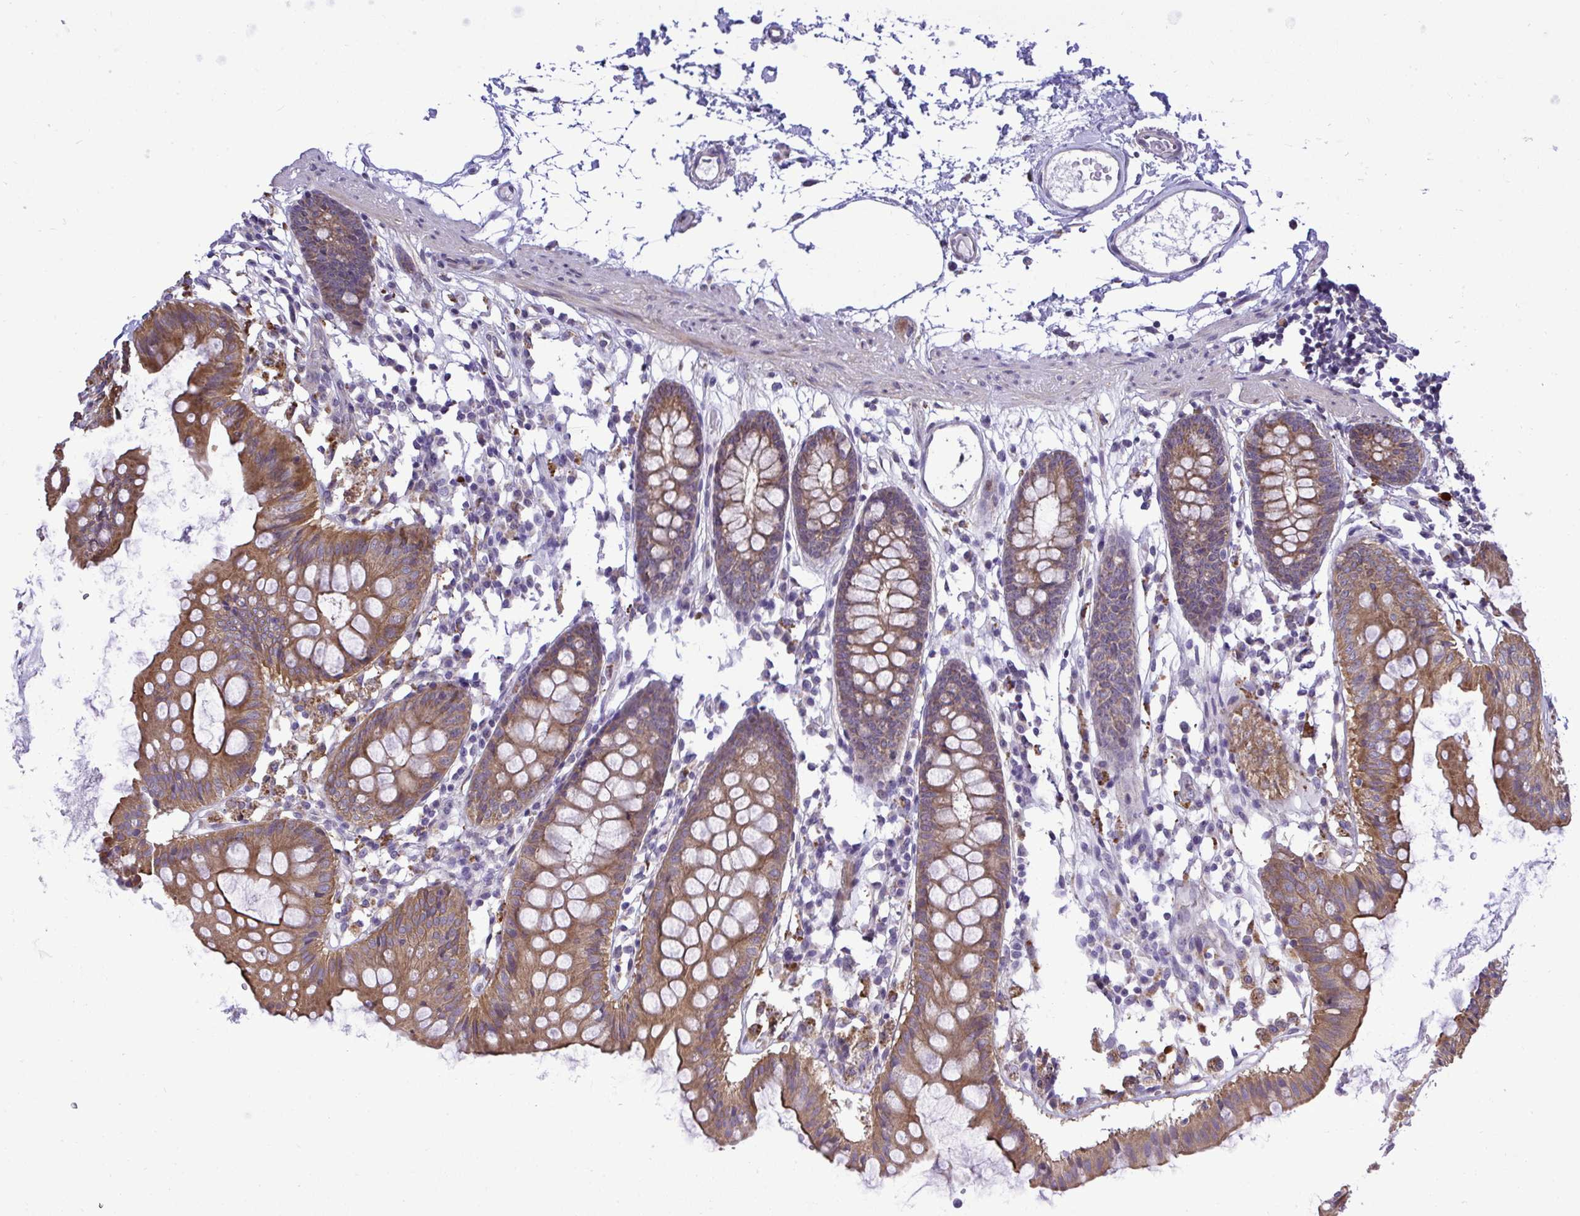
{"staining": {"intensity": "weak", "quantity": "25%-75%", "location": "cytoplasmic/membranous"}, "tissue": "colon", "cell_type": "Endothelial cells", "image_type": "normal", "snomed": [{"axis": "morphology", "description": "Normal tissue, NOS"}, {"axis": "topography", "description": "Colon"}], "caption": "Protein expression by immunohistochemistry (IHC) displays weak cytoplasmic/membranous positivity in about 25%-75% of endothelial cells in normal colon. (DAB IHC with brightfield microscopy, high magnification).", "gene": "XAF1", "patient": {"sex": "female", "age": 84}}